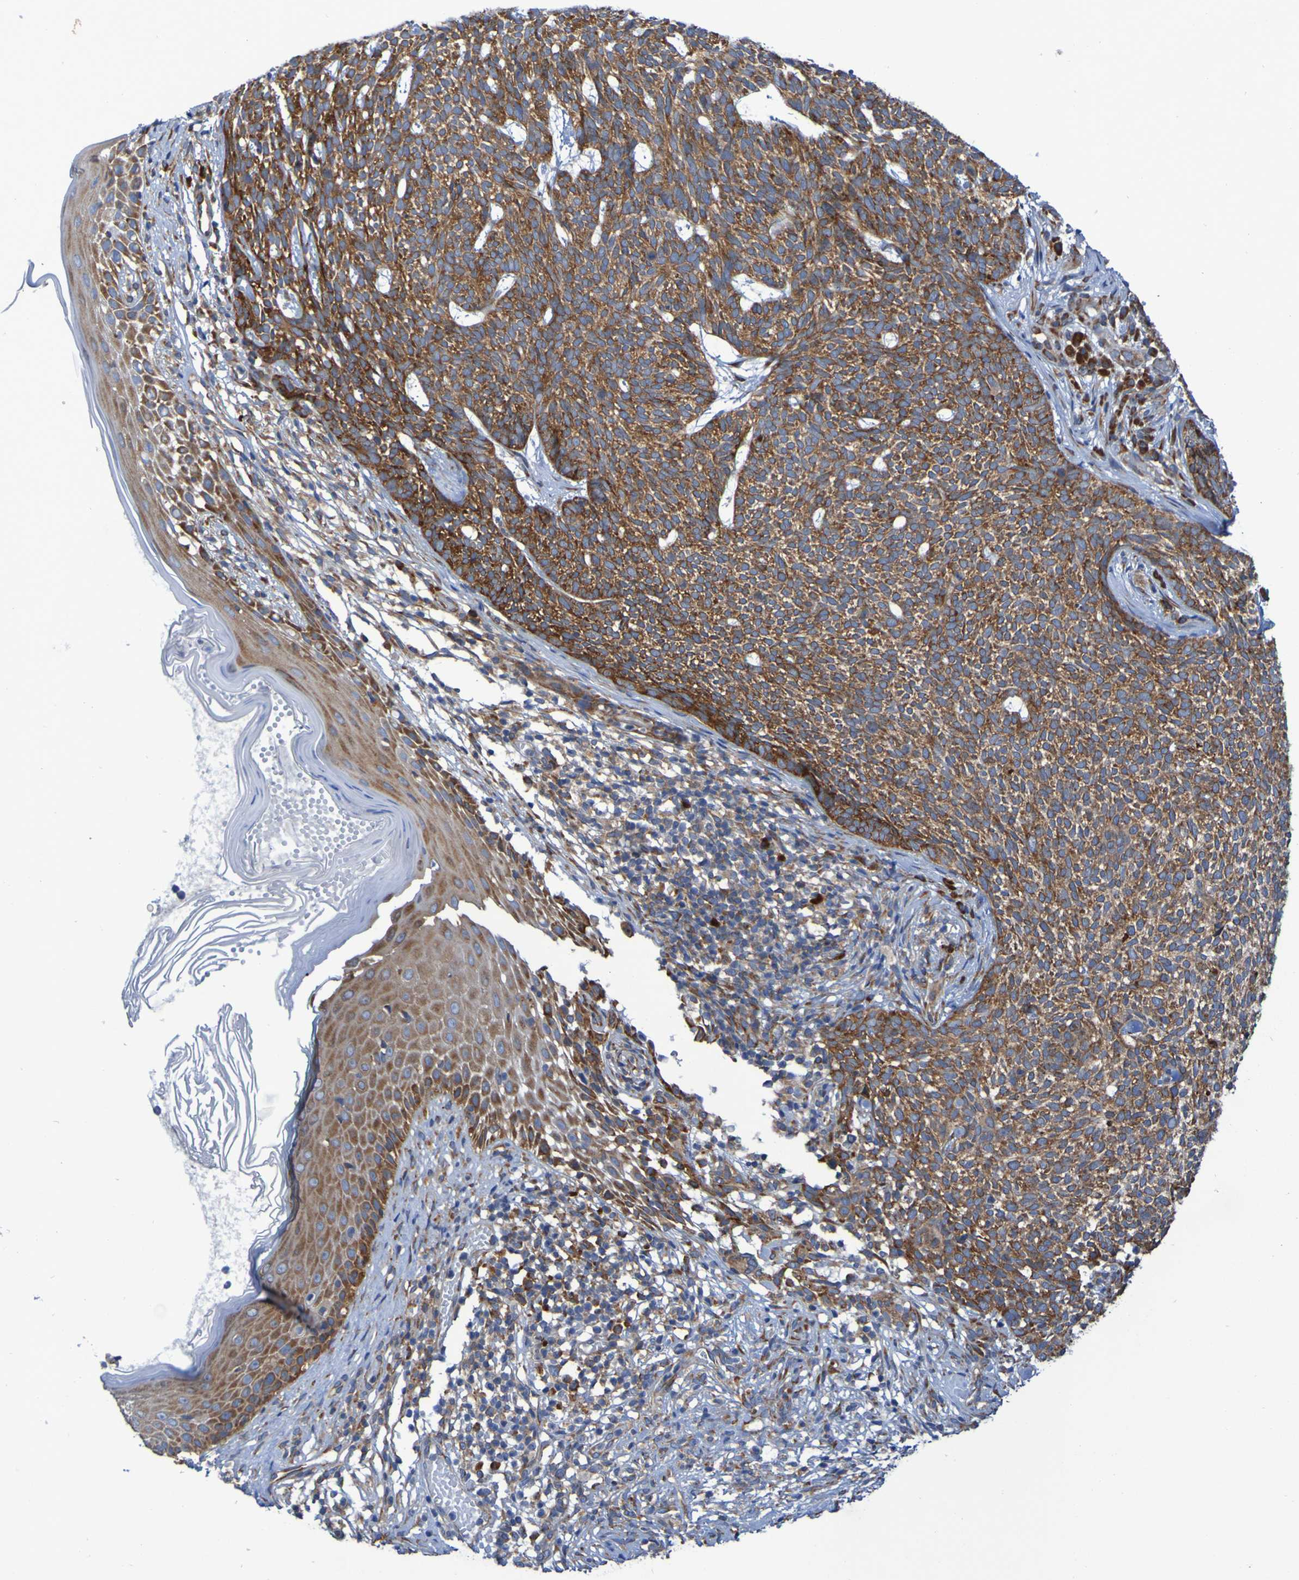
{"staining": {"intensity": "strong", "quantity": ">75%", "location": "cytoplasmic/membranous"}, "tissue": "skin cancer", "cell_type": "Tumor cells", "image_type": "cancer", "snomed": [{"axis": "morphology", "description": "Basal cell carcinoma"}, {"axis": "topography", "description": "Skin"}], "caption": "Immunohistochemical staining of skin basal cell carcinoma displays high levels of strong cytoplasmic/membranous staining in about >75% of tumor cells. Using DAB (brown) and hematoxylin (blue) stains, captured at high magnification using brightfield microscopy.", "gene": "FKBP3", "patient": {"sex": "female", "age": 84}}